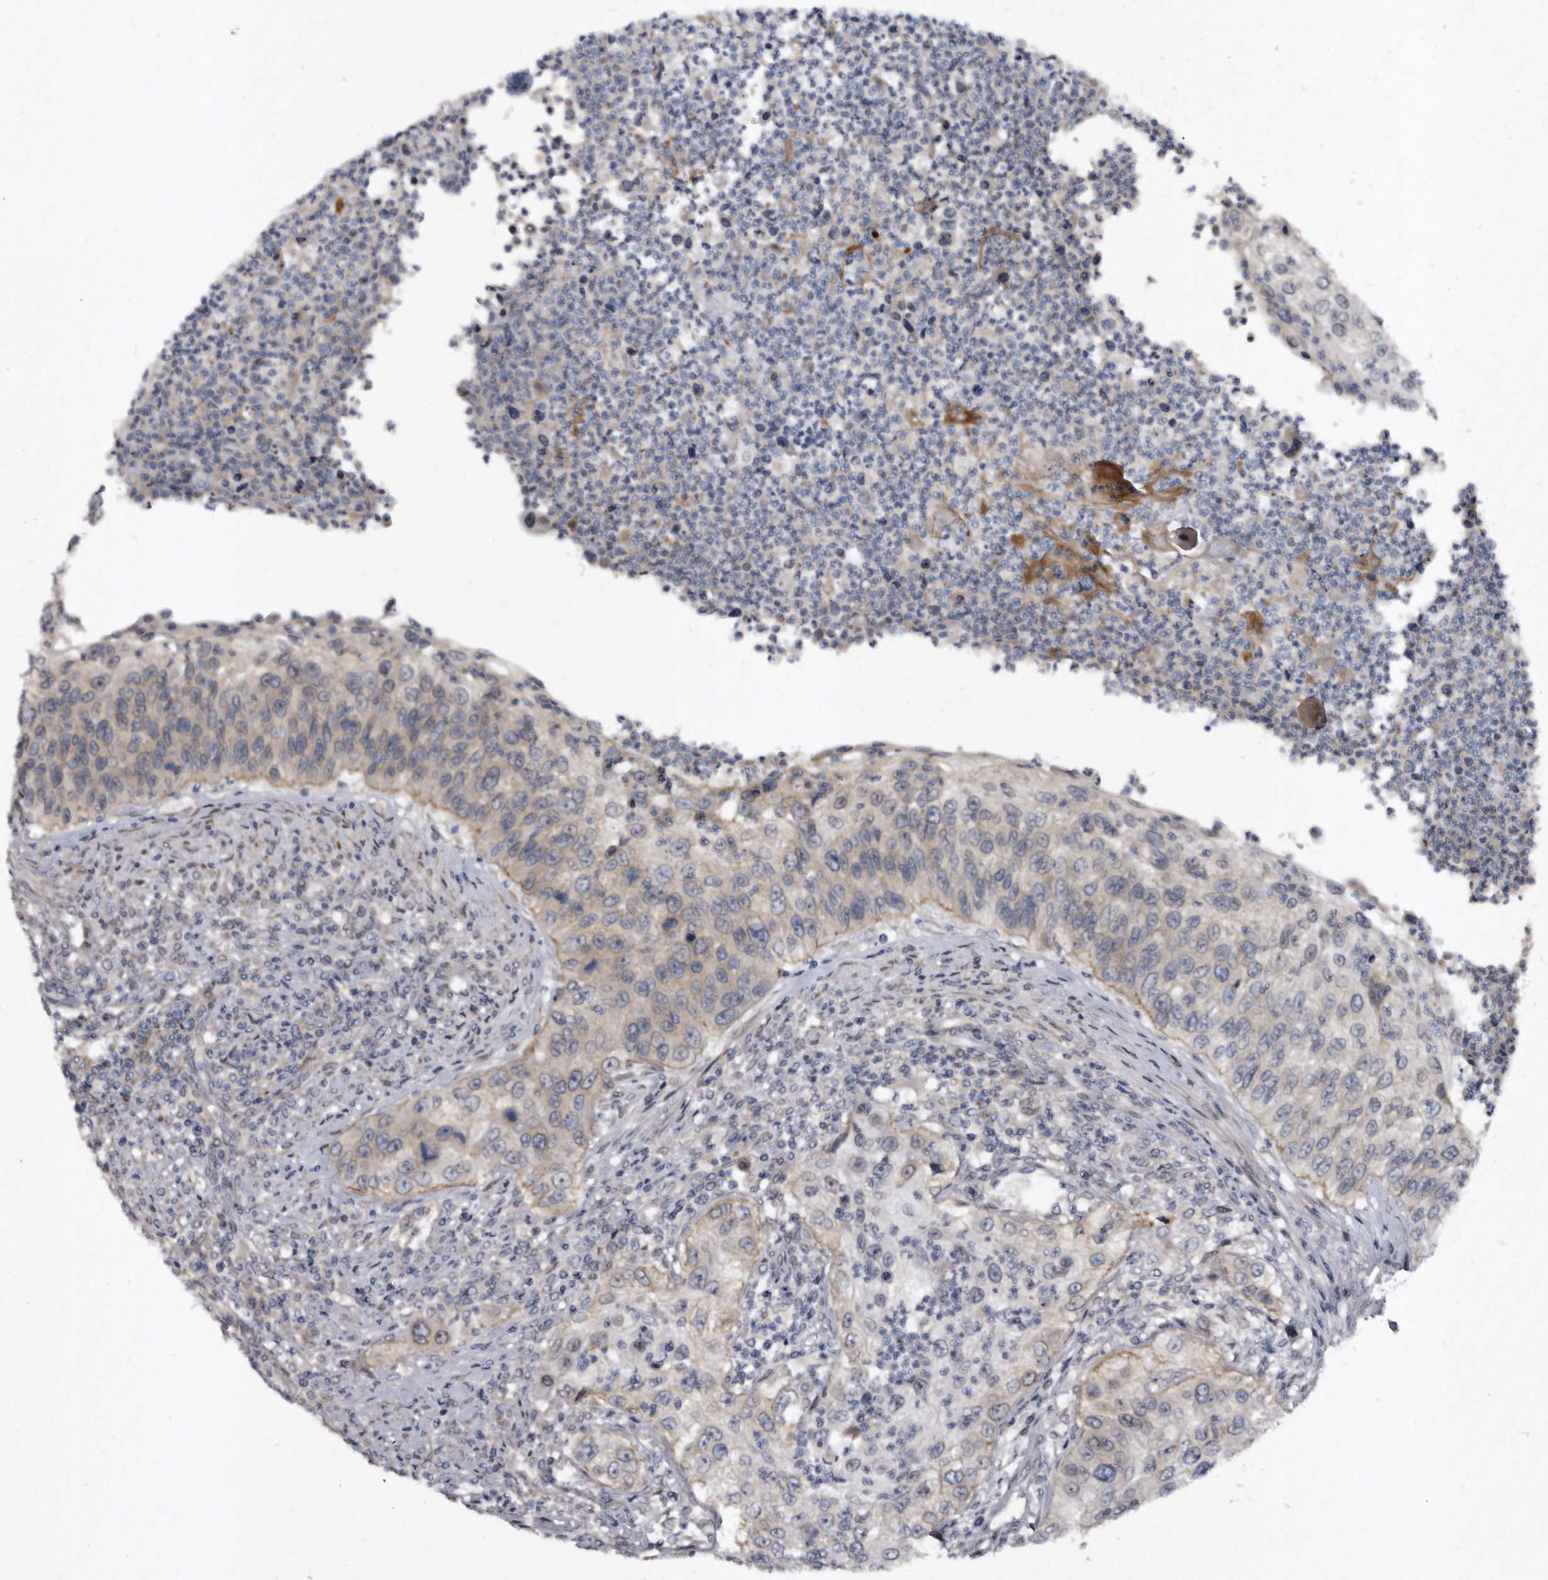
{"staining": {"intensity": "negative", "quantity": "none", "location": "none"}, "tissue": "urothelial cancer", "cell_type": "Tumor cells", "image_type": "cancer", "snomed": [{"axis": "morphology", "description": "Urothelial carcinoma, High grade"}, {"axis": "topography", "description": "Urinary bladder"}], "caption": "Human urothelial cancer stained for a protein using immunohistochemistry (IHC) reveals no expression in tumor cells.", "gene": "PROM1", "patient": {"sex": "female", "age": 60}}